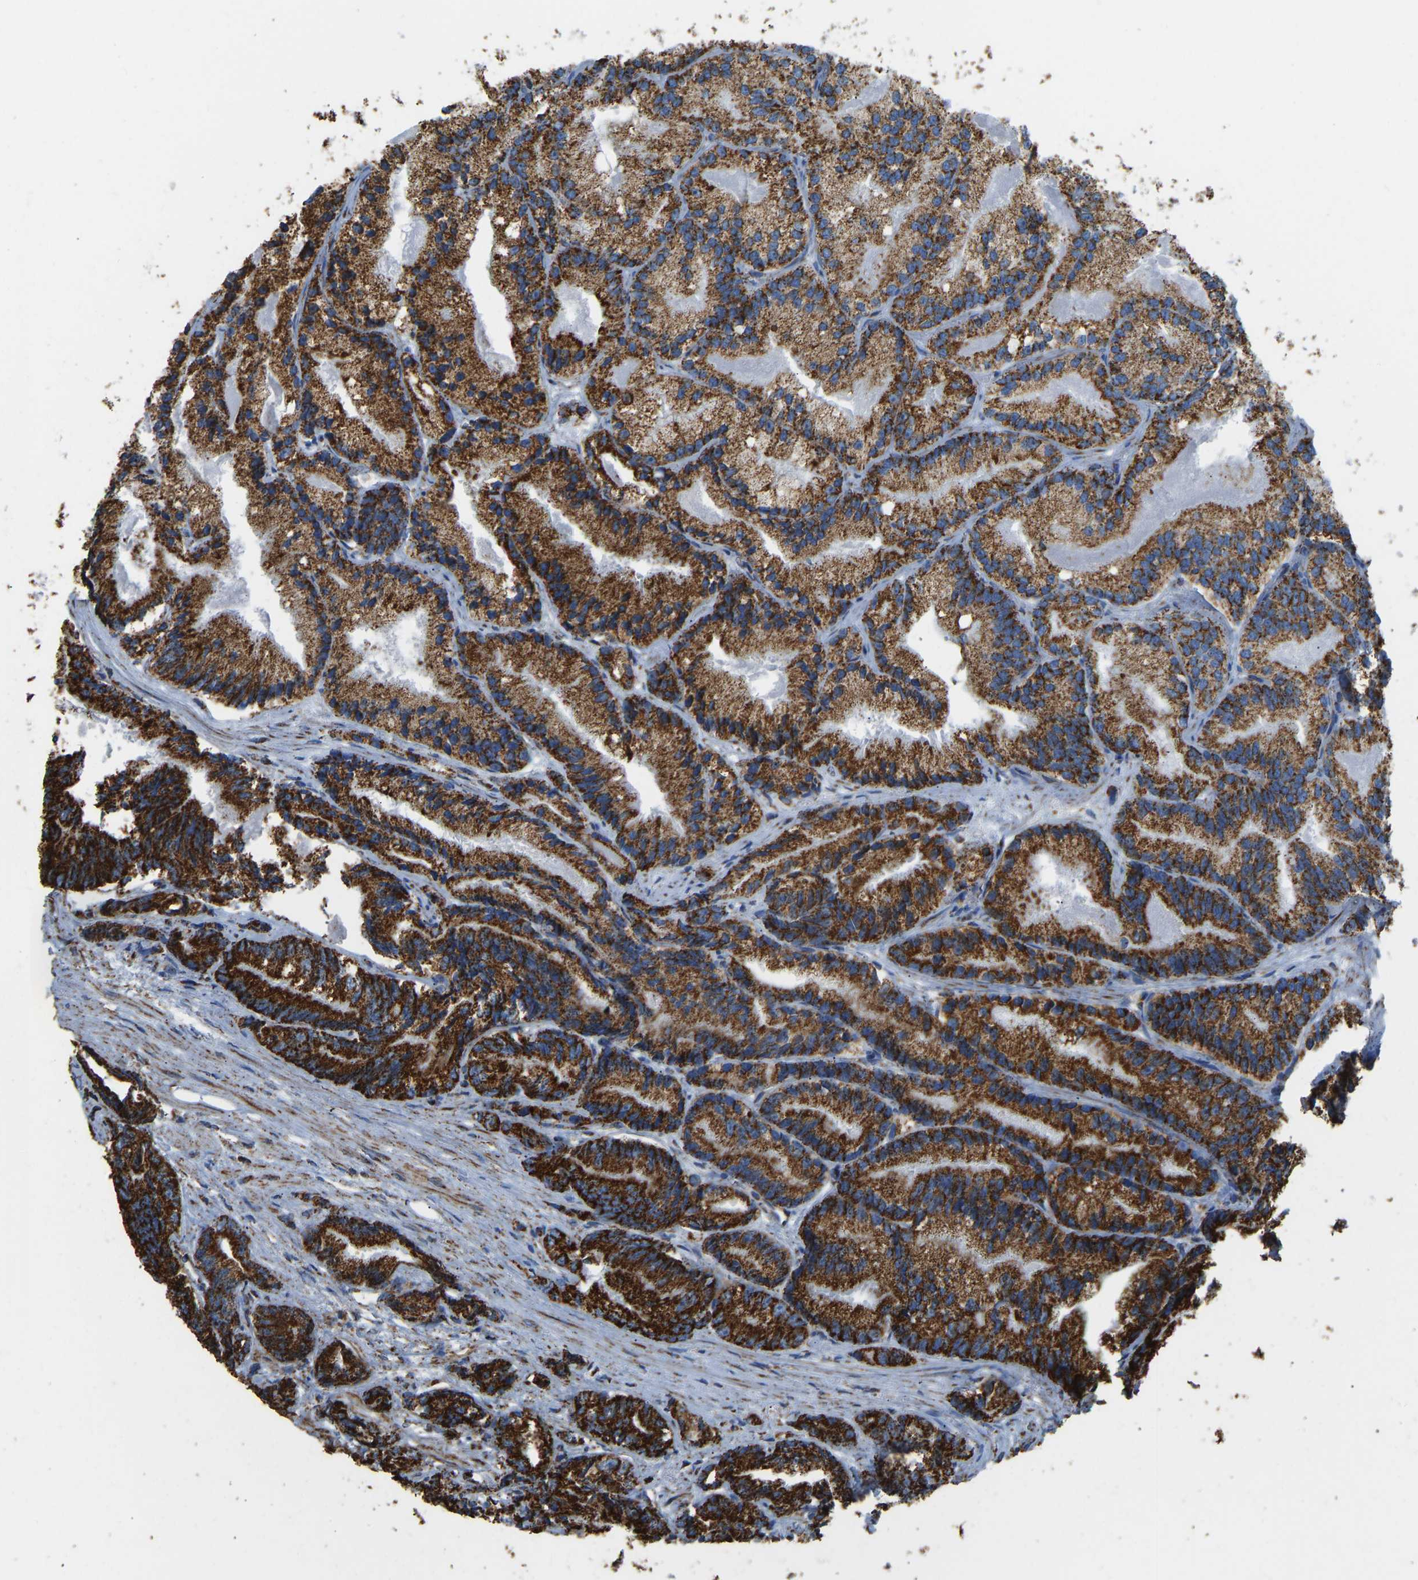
{"staining": {"intensity": "strong", "quantity": ">75%", "location": "cytoplasmic/membranous"}, "tissue": "prostate cancer", "cell_type": "Tumor cells", "image_type": "cancer", "snomed": [{"axis": "morphology", "description": "Adenocarcinoma, Low grade"}, {"axis": "topography", "description": "Prostate"}], "caption": "IHC (DAB) staining of adenocarcinoma (low-grade) (prostate) reveals strong cytoplasmic/membranous protein expression in about >75% of tumor cells.", "gene": "IRX6", "patient": {"sex": "male", "age": 89}}